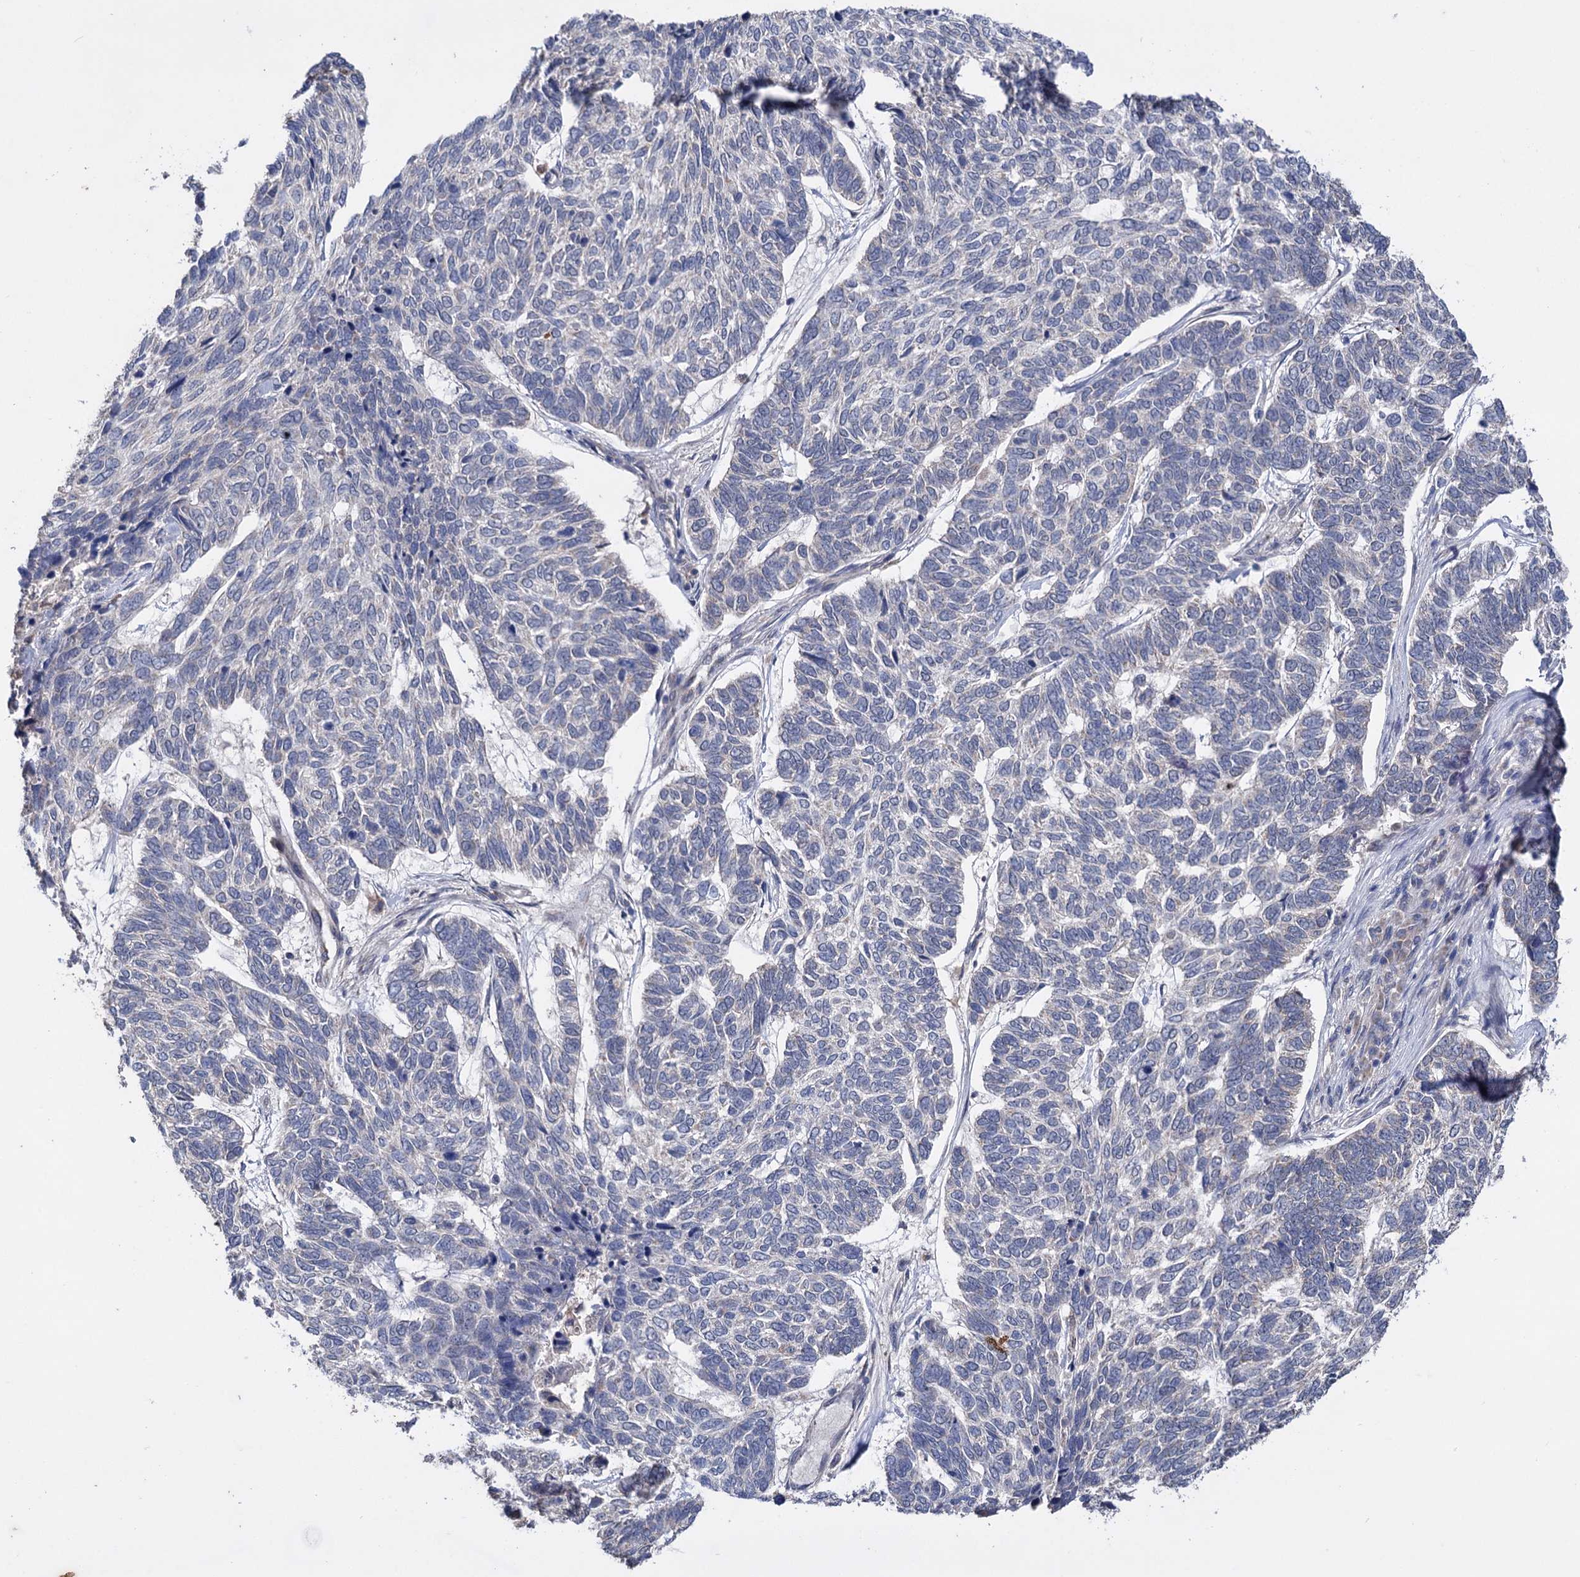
{"staining": {"intensity": "negative", "quantity": "none", "location": "none"}, "tissue": "skin cancer", "cell_type": "Tumor cells", "image_type": "cancer", "snomed": [{"axis": "morphology", "description": "Basal cell carcinoma"}, {"axis": "topography", "description": "Skin"}], "caption": "IHC of skin cancer displays no positivity in tumor cells. Brightfield microscopy of immunohistochemistry (IHC) stained with DAB (3,3'-diaminobenzidine) (brown) and hematoxylin (blue), captured at high magnification.", "gene": "CLPB", "patient": {"sex": "female", "age": 65}}